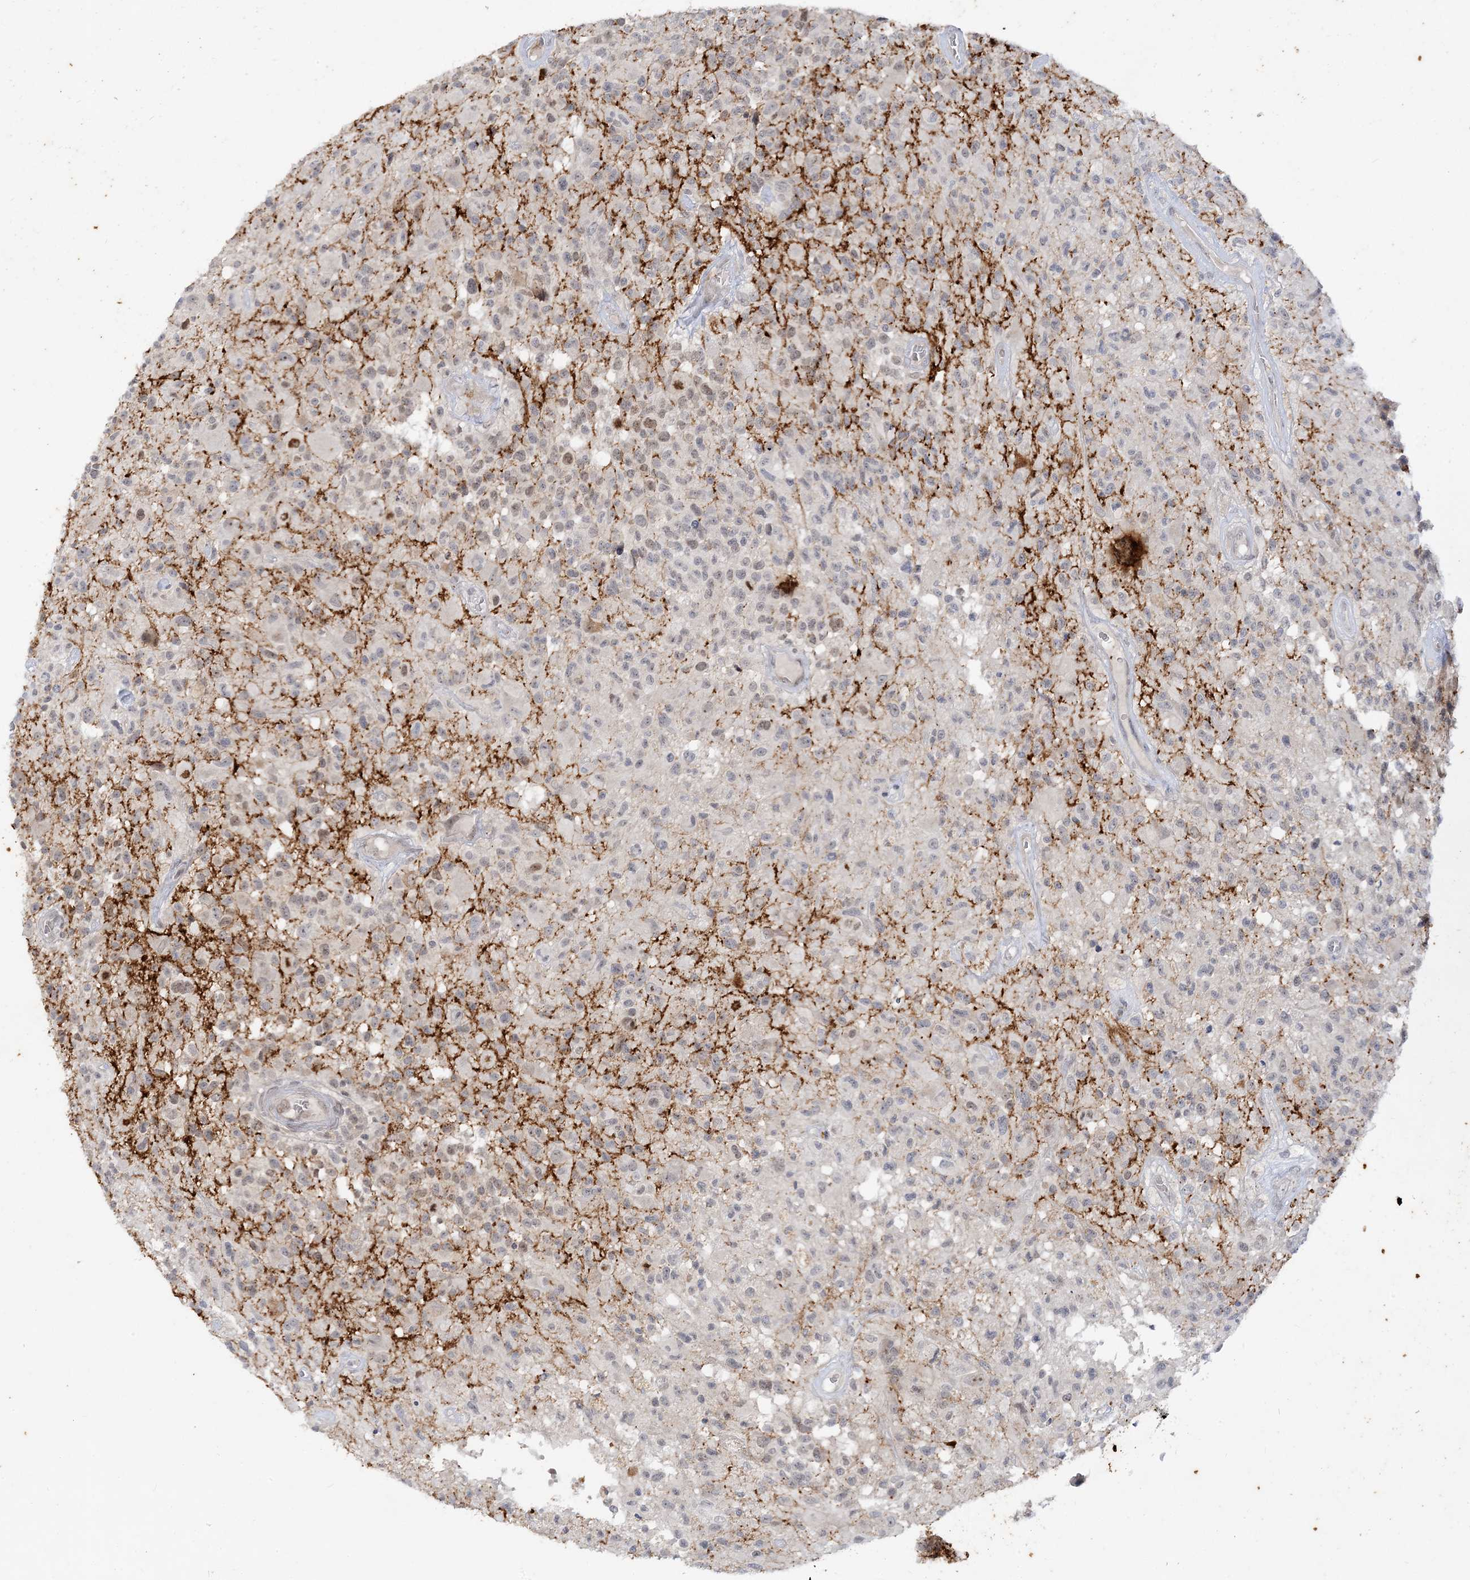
{"staining": {"intensity": "weak", "quantity": "<25%", "location": "nuclear"}, "tissue": "glioma", "cell_type": "Tumor cells", "image_type": "cancer", "snomed": [{"axis": "morphology", "description": "Glioma, malignant, High grade"}, {"axis": "morphology", "description": "Glioblastoma, NOS"}, {"axis": "topography", "description": "Brain"}], "caption": "A histopathology image of human glioblastoma is negative for staining in tumor cells.", "gene": "LEXM", "patient": {"sex": "male", "age": 60}}